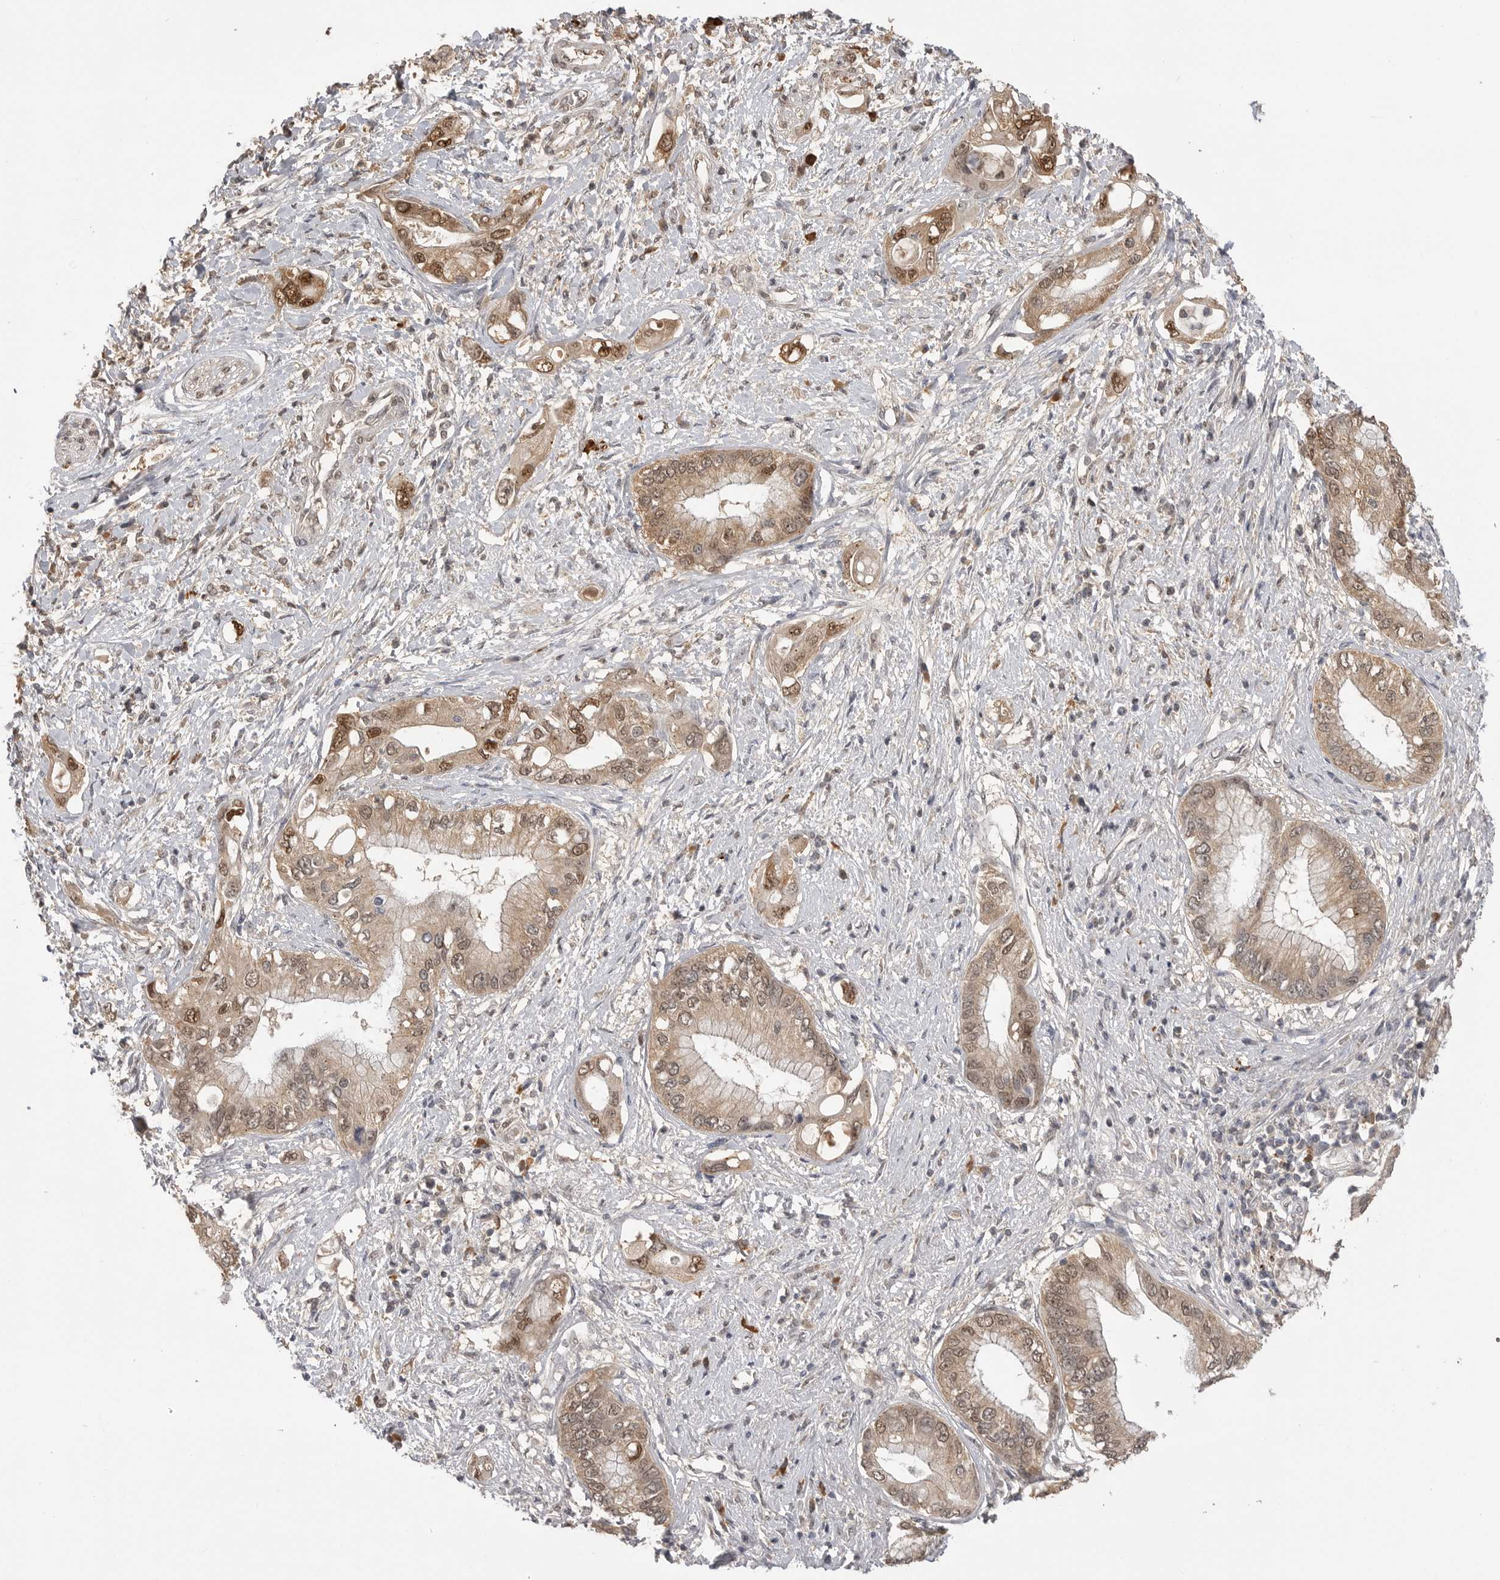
{"staining": {"intensity": "moderate", "quantity": ">75%", "location": "cytoplasmic/membranous,nuclear"}, "tissue": "pancreatic cancer", "cell_type": "Tumor cells", "image_type": "cancer", "snomed": [{"axis": "morphology", "description": "Inflammation, NOS"}, {"axis": "morphology", "description": "Adenocarcinoma, NOS"}, {"axis": "topography", "description": "Pancreas"}], "caption": "The micrograph demonstrates immunohistochemical staining of adenocarcinoma (pancreatic). There is moderate cytoplasmic/membranous and nuclear staining is identified in about >75% of tumor cells.", "gene": "ASPSCR1", "patient": {"sex": "female", "age": 56}}